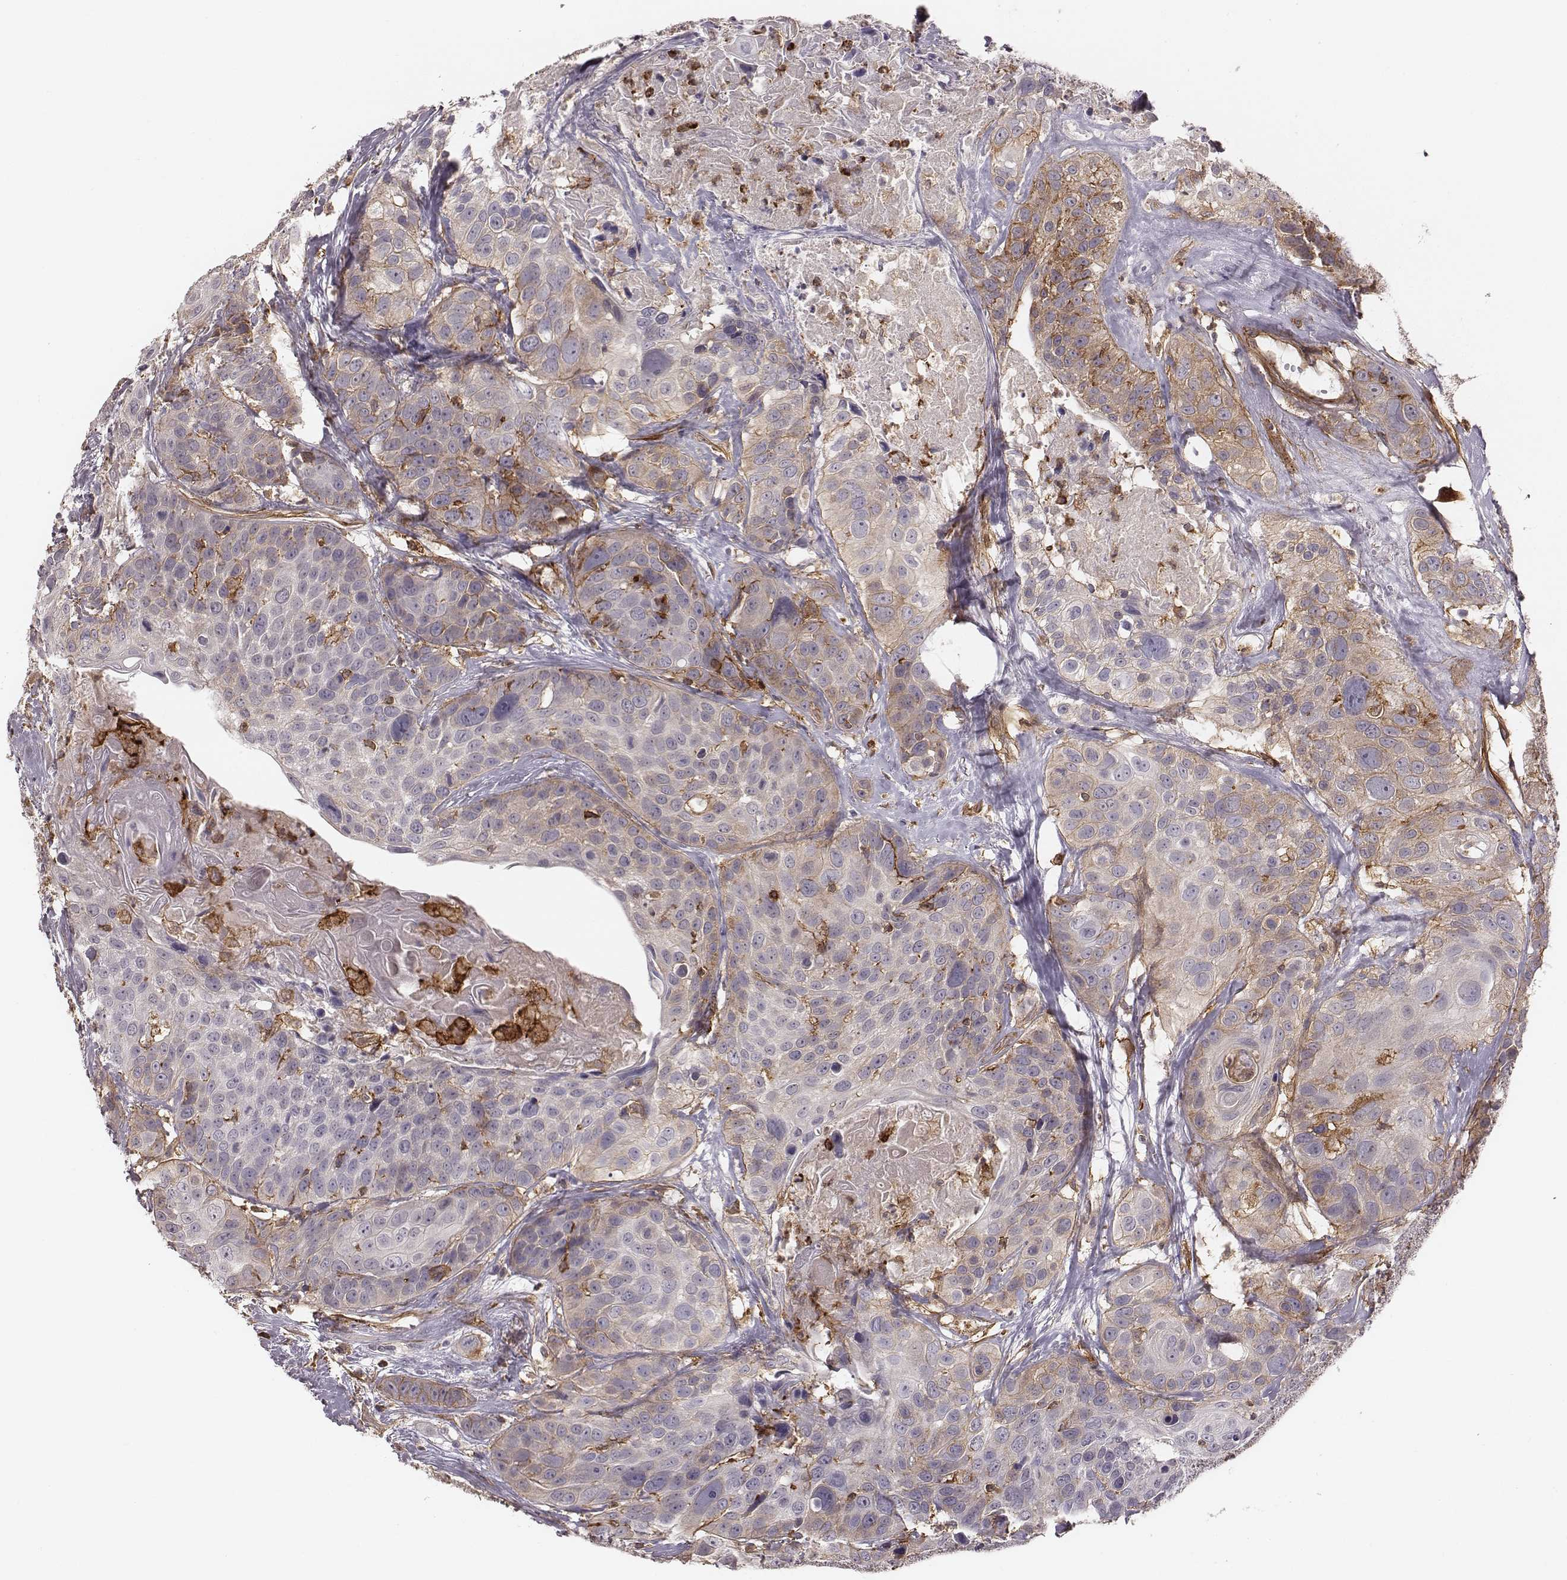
{"staining": {"intensity": "weak", "quantity": "<25%", "location": "cytoplasmic/membranous"}, "tissue": "head and neck cancer", "cell_type": "Tumor cells", "image_type": "cancer", "snomed": [{"axis": "morphology", "description": "Squamous cell carcinoma, NOS"}, {"axis": "topography", "description": "Oral tissue"}, {"axis": "topography", "description": "Head-Neck"}], "caption": "High magnification brightfield microscopy of head and neck cancer (squamous cell carcinoma) stained with DAB (brown) and counterstained with hematoxylin (blue): tumor cells show no significant staining.", "gene": "ZYX", "patient": {"sex": "male", "age": 56}}